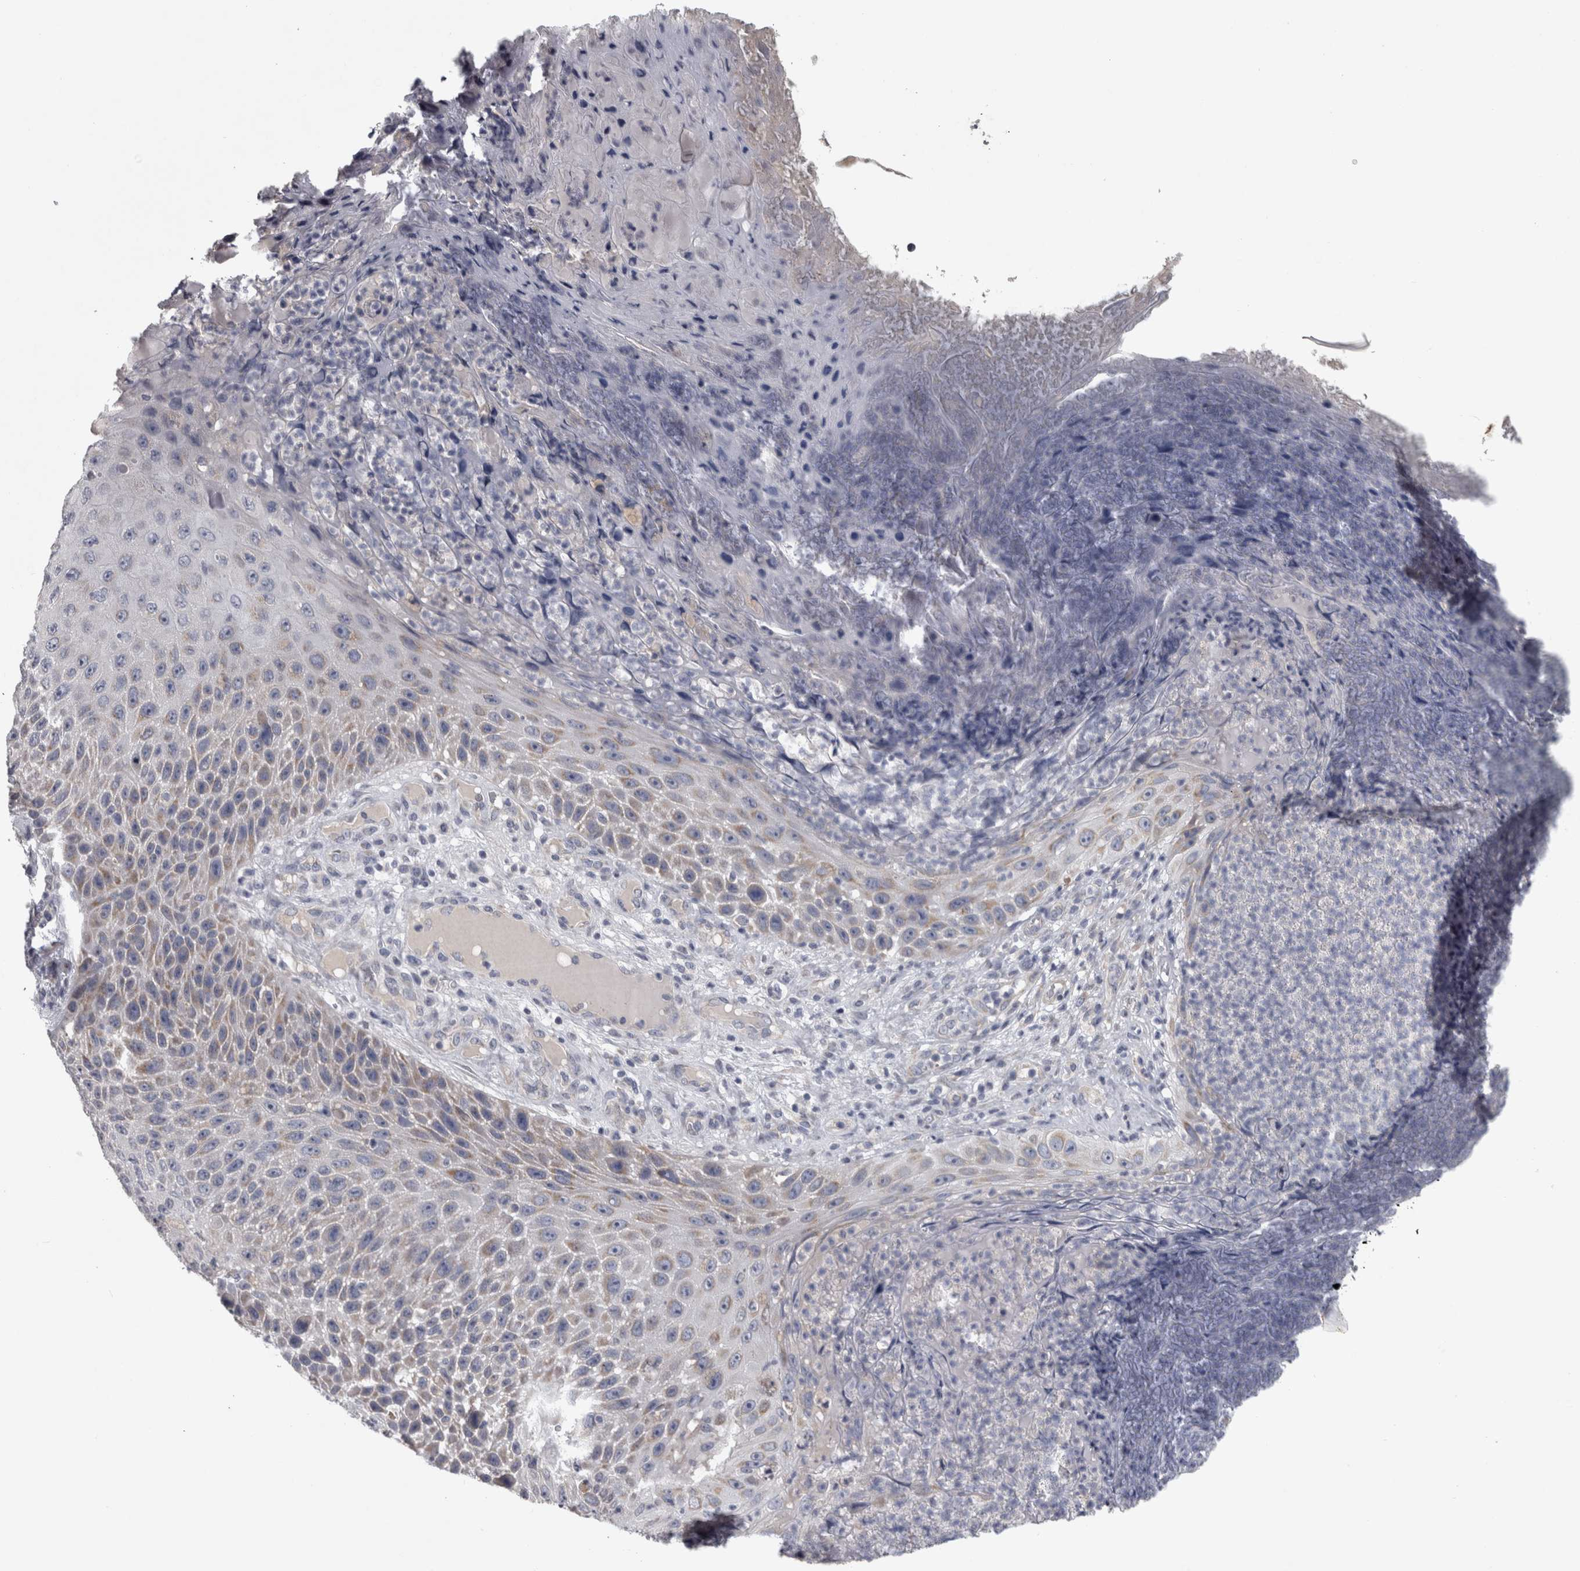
{"staining": {"intensity": "negative", "quantity": "none", "location": "none"}, "tissue": "skin cancer", "cell_type": "Tumor cells", "image_type": "cancer", "snomed": [{"axis": "morphology", "description": "Squamous cell carcinoma, NOS"}, {"axis": "topography", "description": "Skin"}], "caption": "Micrograph shows no significant protein staining in tumor cells of squamous cell carcinoma (skin).", "gene": "DBT", "patient": {"sex": "female", "age": 88}}